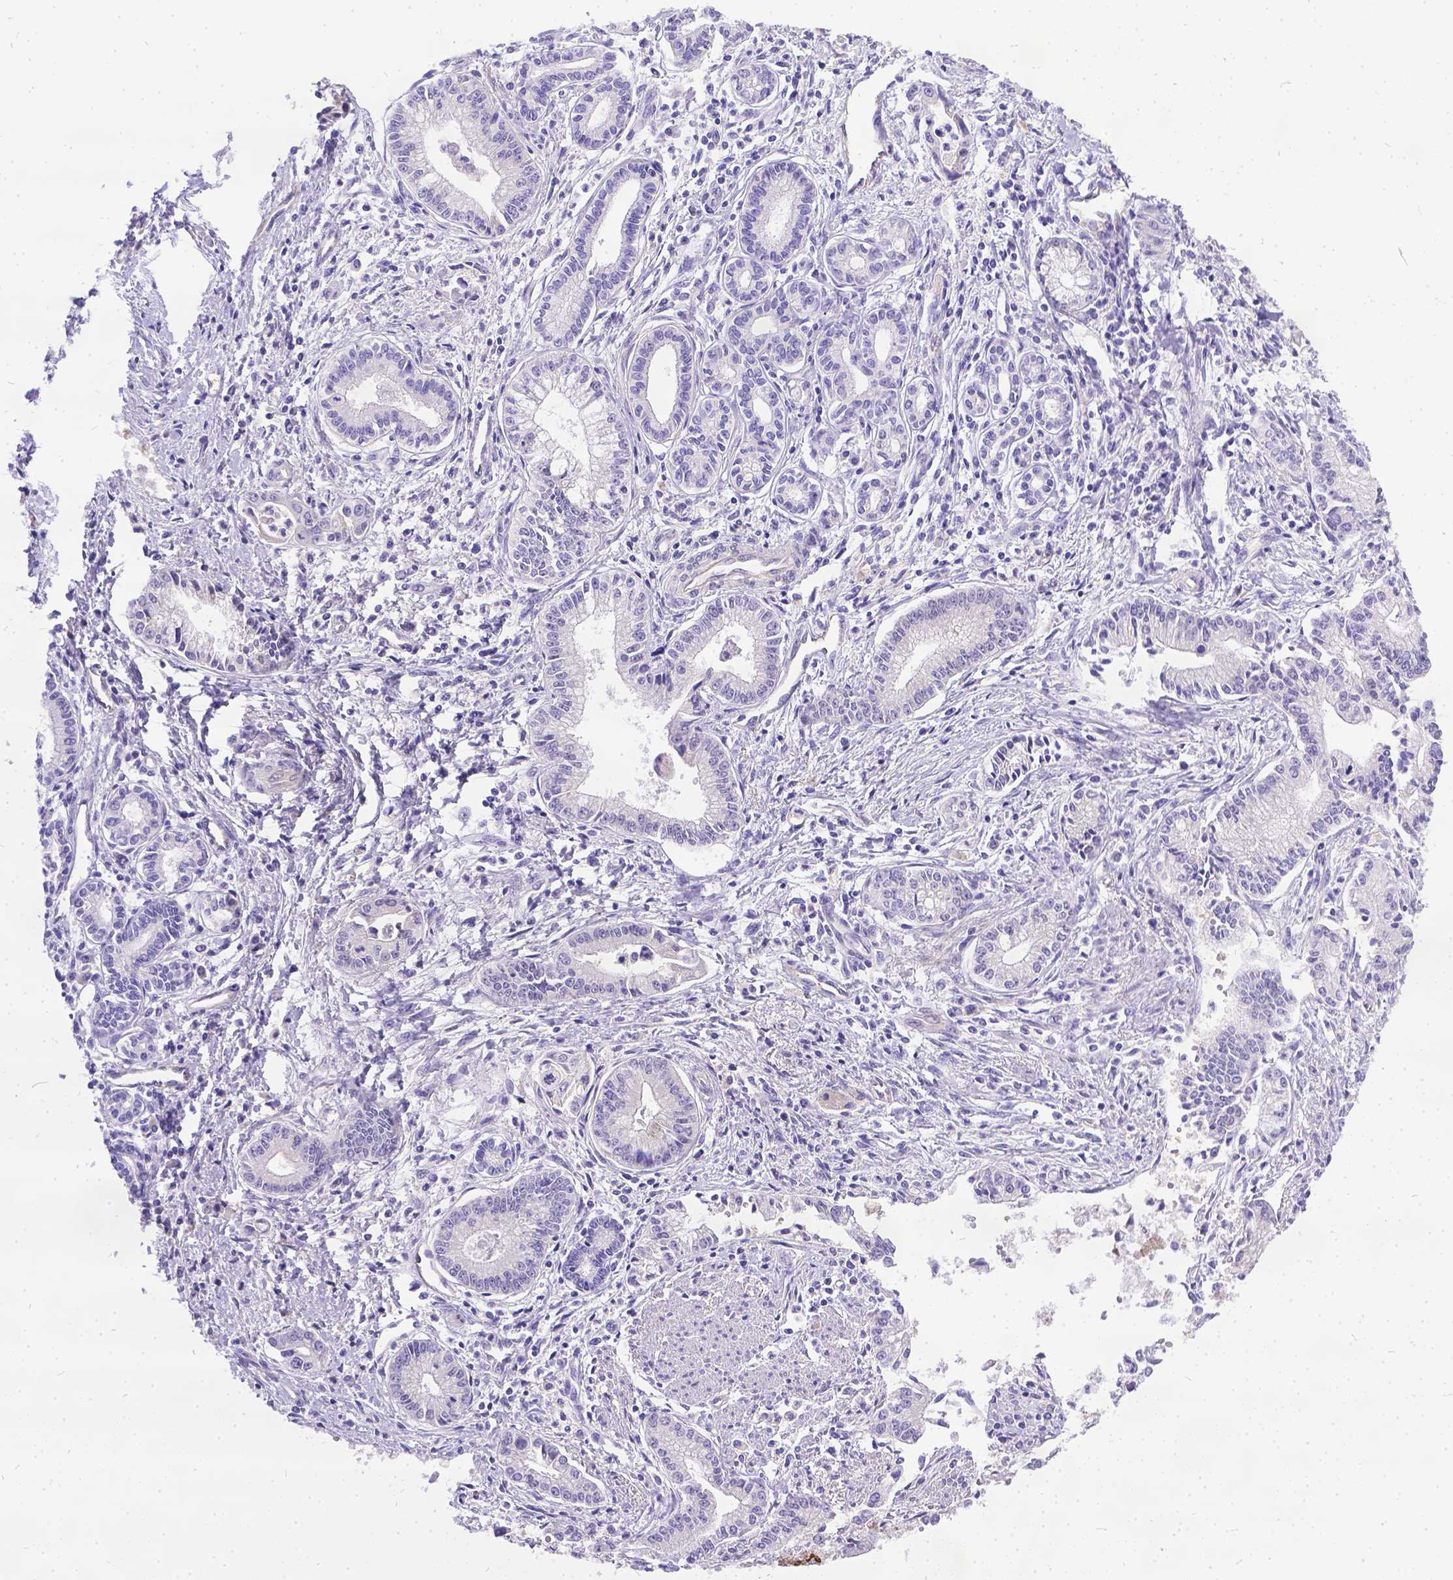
{"staining": {"intensity": "negative", "quantity": "none", "location": "none"}, "tissue": "pancreatic cancer", "cell_type": "Tumor cells", "image_type": "cancer", "snomed": [{"axis": "morphology", "description": "Adenocarcinoma, NOS"}, {"axis": "topography", "description": "Pancreas"}], "caption": "Immunohistochemistry micrograph of human pancreatic cancer stained for a protein (brown), which shows no expression in tumor cells. (Stains: DAB (3,3'-diaminobenzidine) IHC with hematoxylin counter stain, Microscopy: brightfield microscopy at high magnification).", "gene": "DLEC1", "patient": {"sex": "female", "age": 65}}